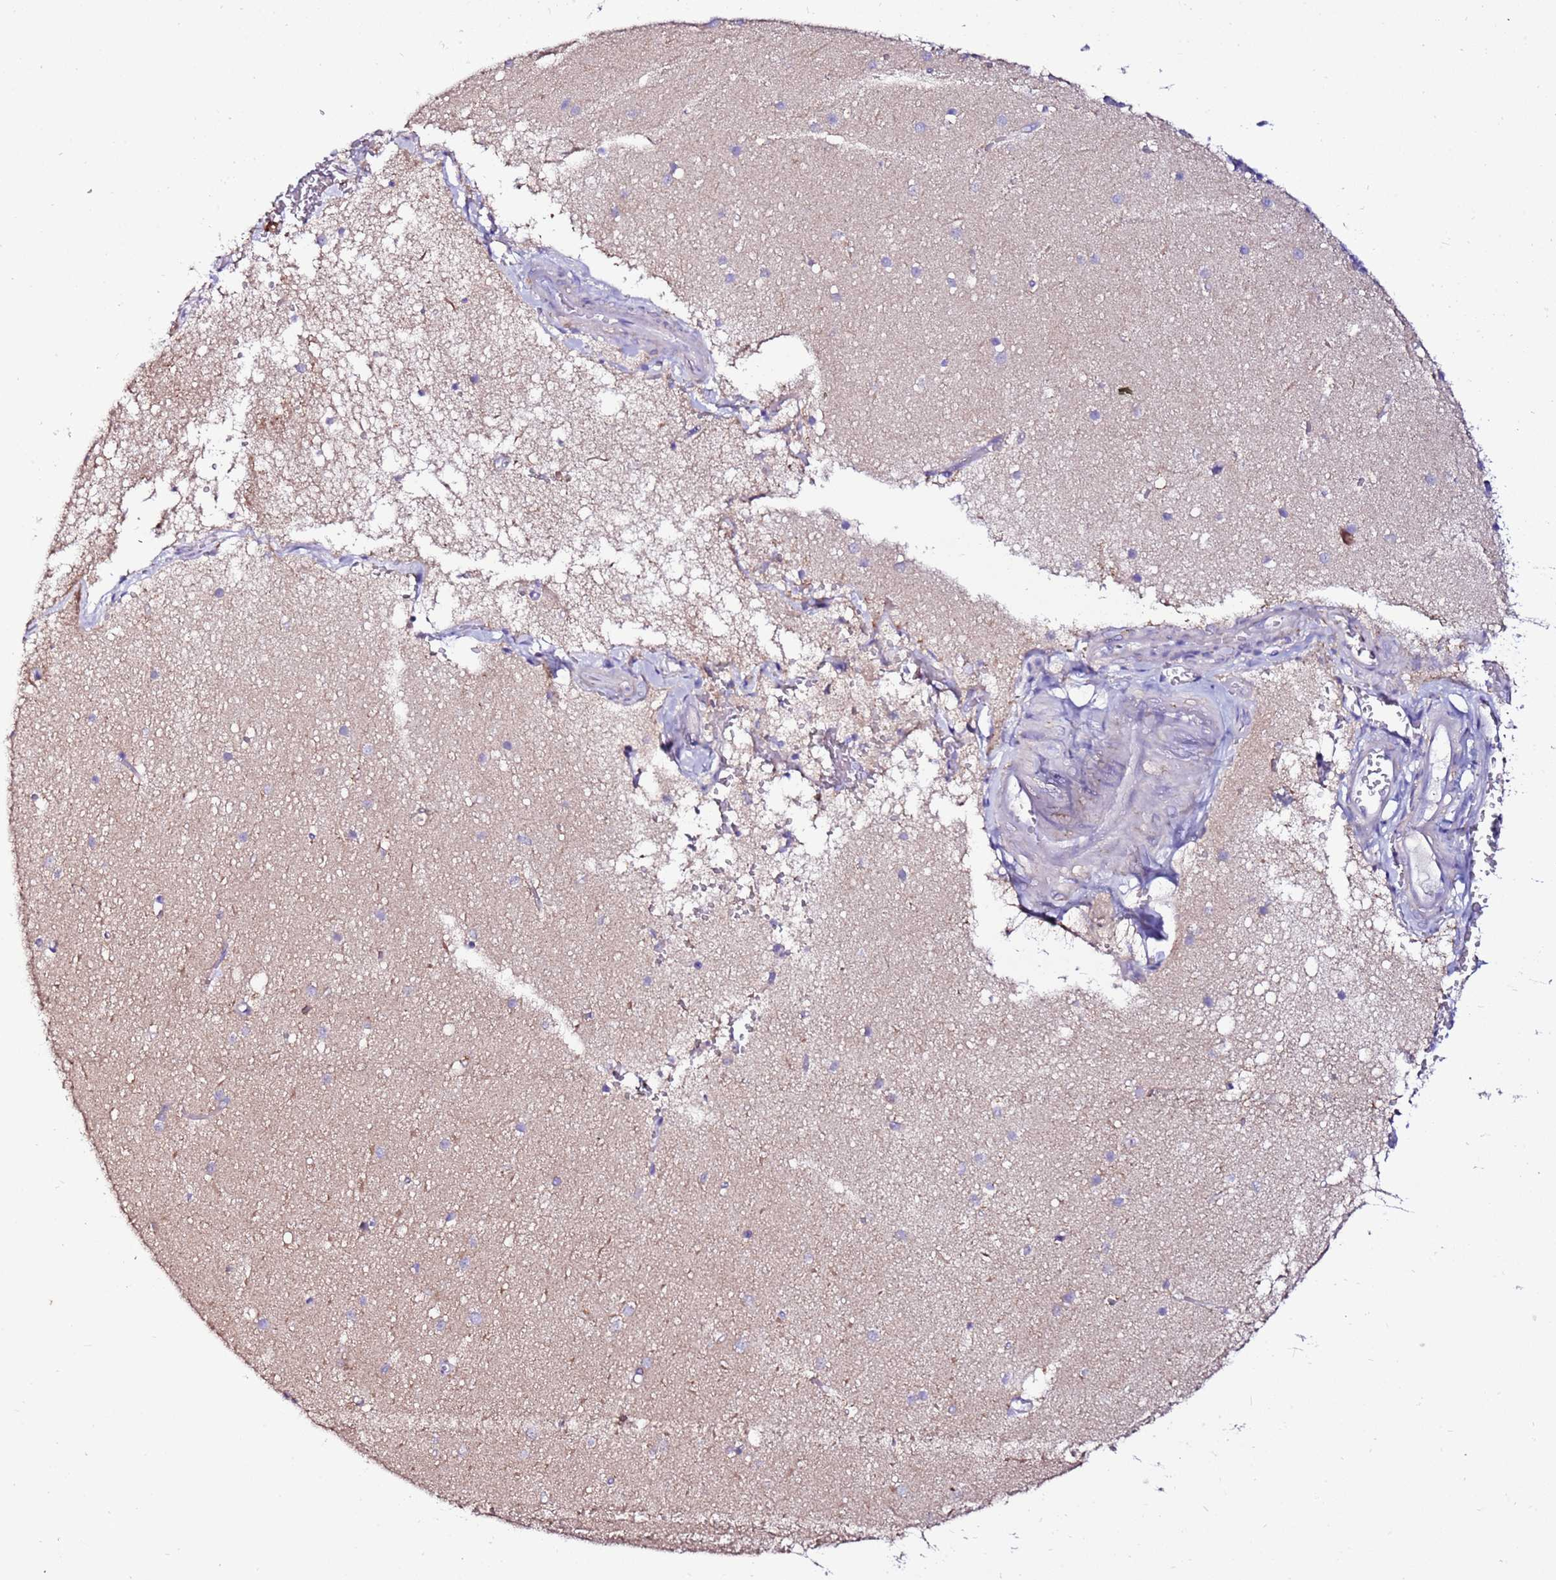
{"staining": {"intensity": "weak", "quantity": "<25%", "location": "cytoplasmic/membranous"}, "tissue": "cerebellum", "cell_type": "Cells in granular layer", "image_type": "normal", "snomed": [{"axis": "morphology", "description": "Normal tissue, NOS"}, {"axis": "topography", "description": "Cerebellum"}], "caption": "Cerebellum stained for a protein using immunohistochemistry displays no expression cells in granular layer.", "gene": "MYBPC3", "patient": {"sex": "male", "age": 54}}